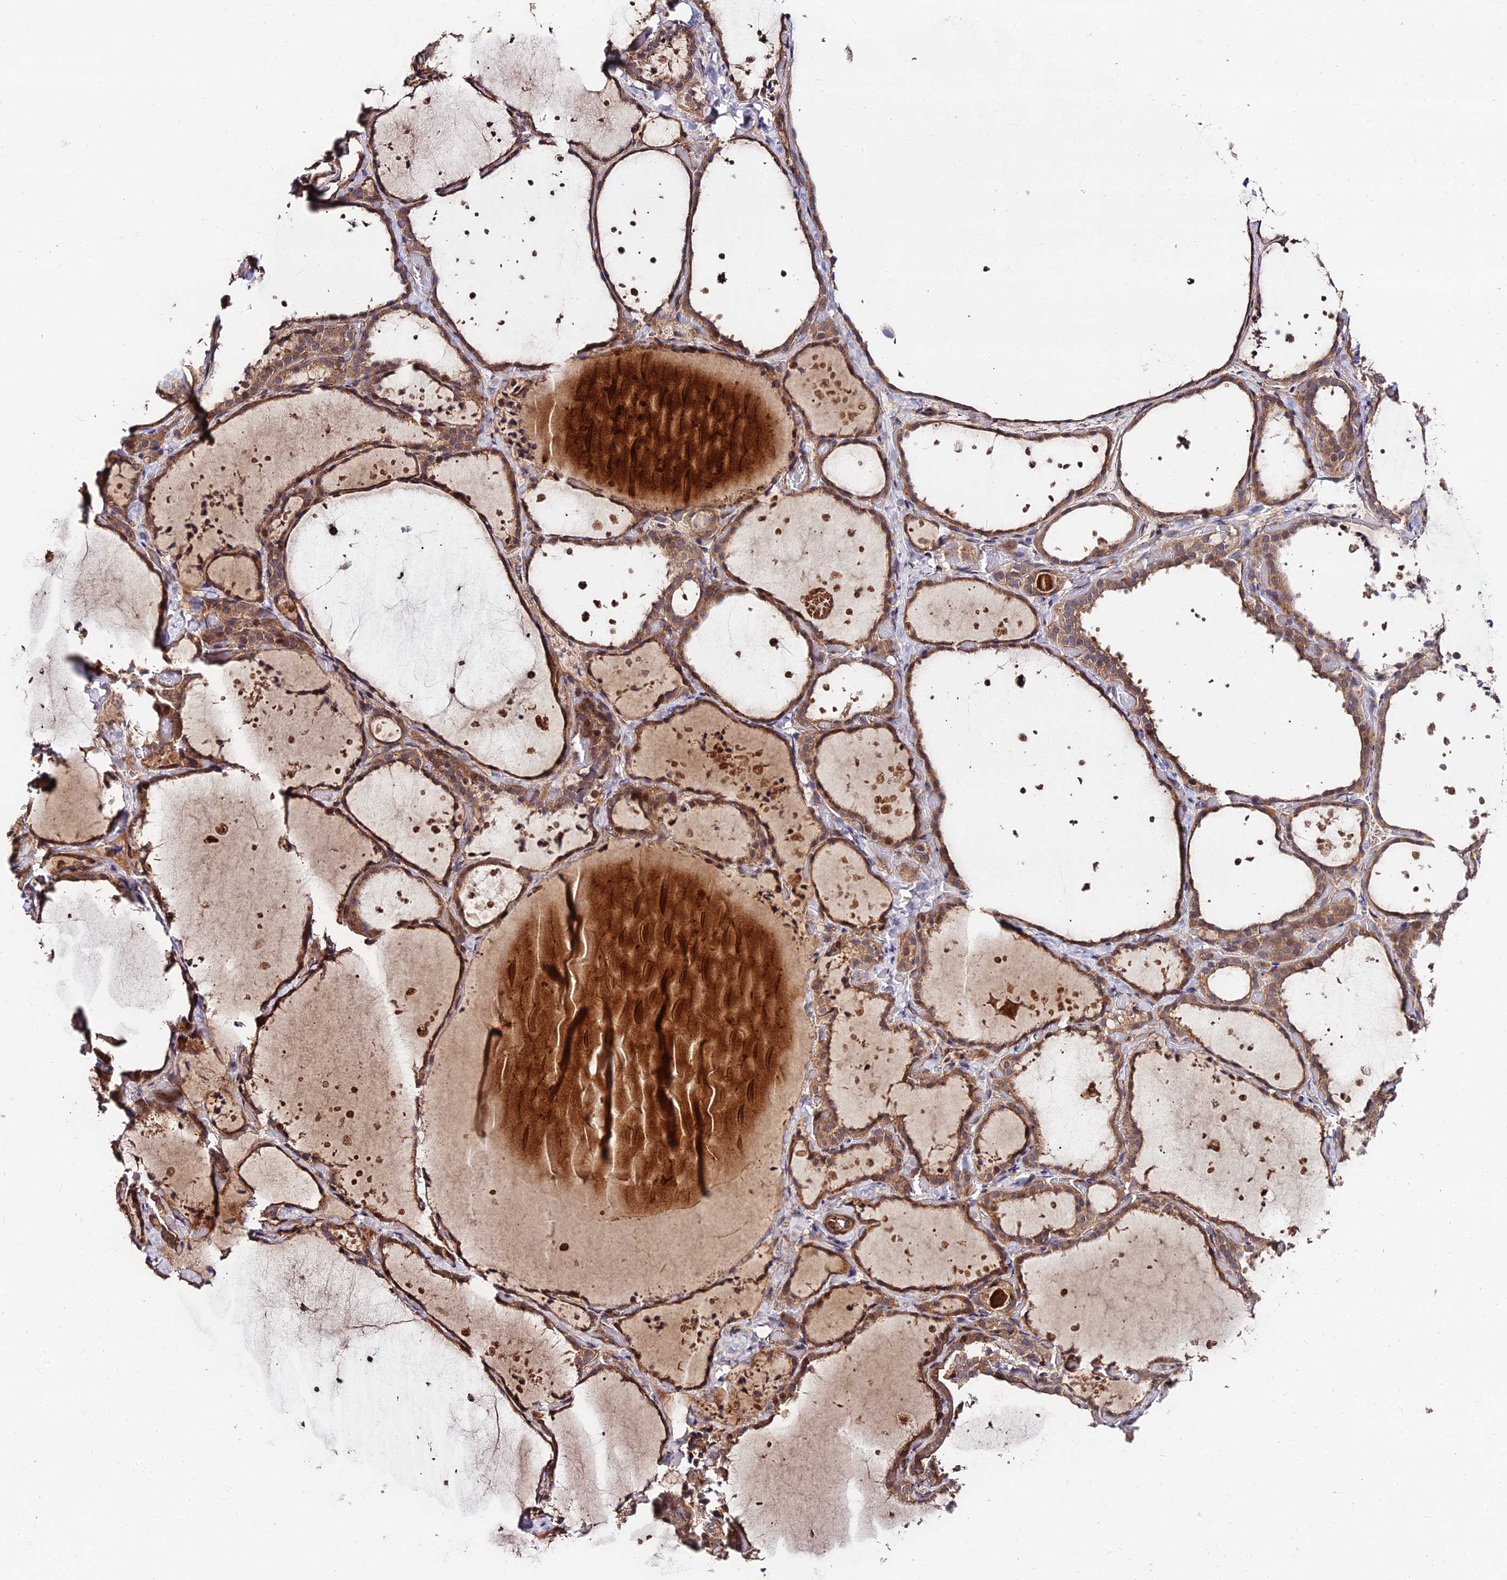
{"staining": {"intensity": "moderate", "quantity": ">75%", "location": "cytoplasmic/membranous"}, "tissue": "thyroid gland", "cell_type": "Glandular cells", "image_type": "normal", "snomed": [{"axis": "morphology", "description": "Normal tissue, NOS"}, {"axis": "topography", "description": "Thyroid gland"}], "caption": "Immunohistochemistry (IHC) of benign human thyroid gland displays medium levels of moderate cytoplasmic/membranous staining in about >75% of glandular cells.", "gene": "MKKS", "patient": {"sex": "female", "age": 44}}